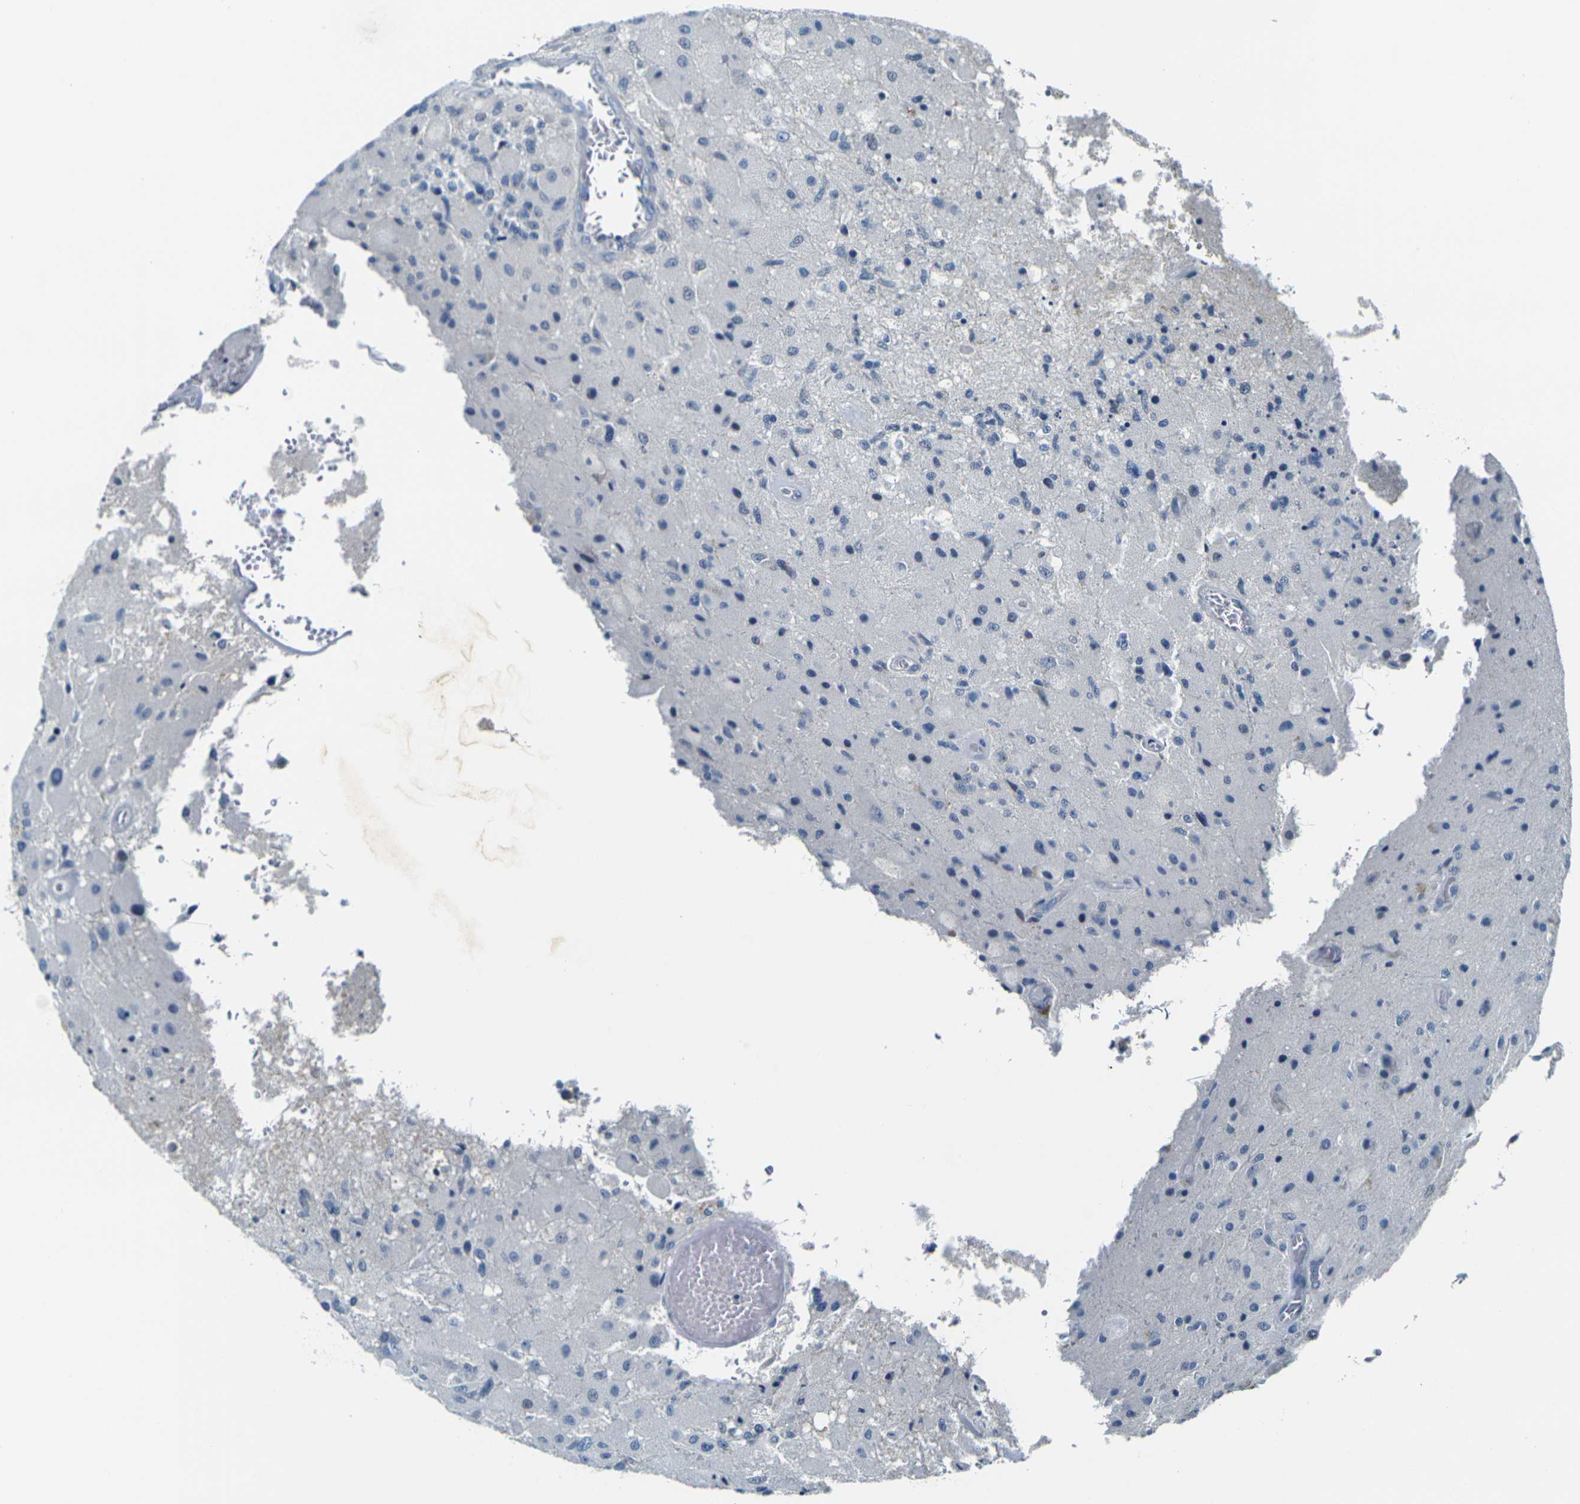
{"staining": {"intensity": "negative", "quantity": "none", "location": "none"}, "tissue": "glioma", "cell_type": "Tumor cells", "image_type": "cancer", "snomed": [{"axis": "morphology", "description": "Normal tissue, NOS"}, {"axis": "morphology", "description": "Glioma, malignant, High grade"}, {"axis": "topography", "description": "Cerebral cortex"}], "caption": "The micrograph exhibits no significant staining in tumor cells of glioma.", "gene": "SHISAL2B", "patient": {"sex": "male", "age": 77}}